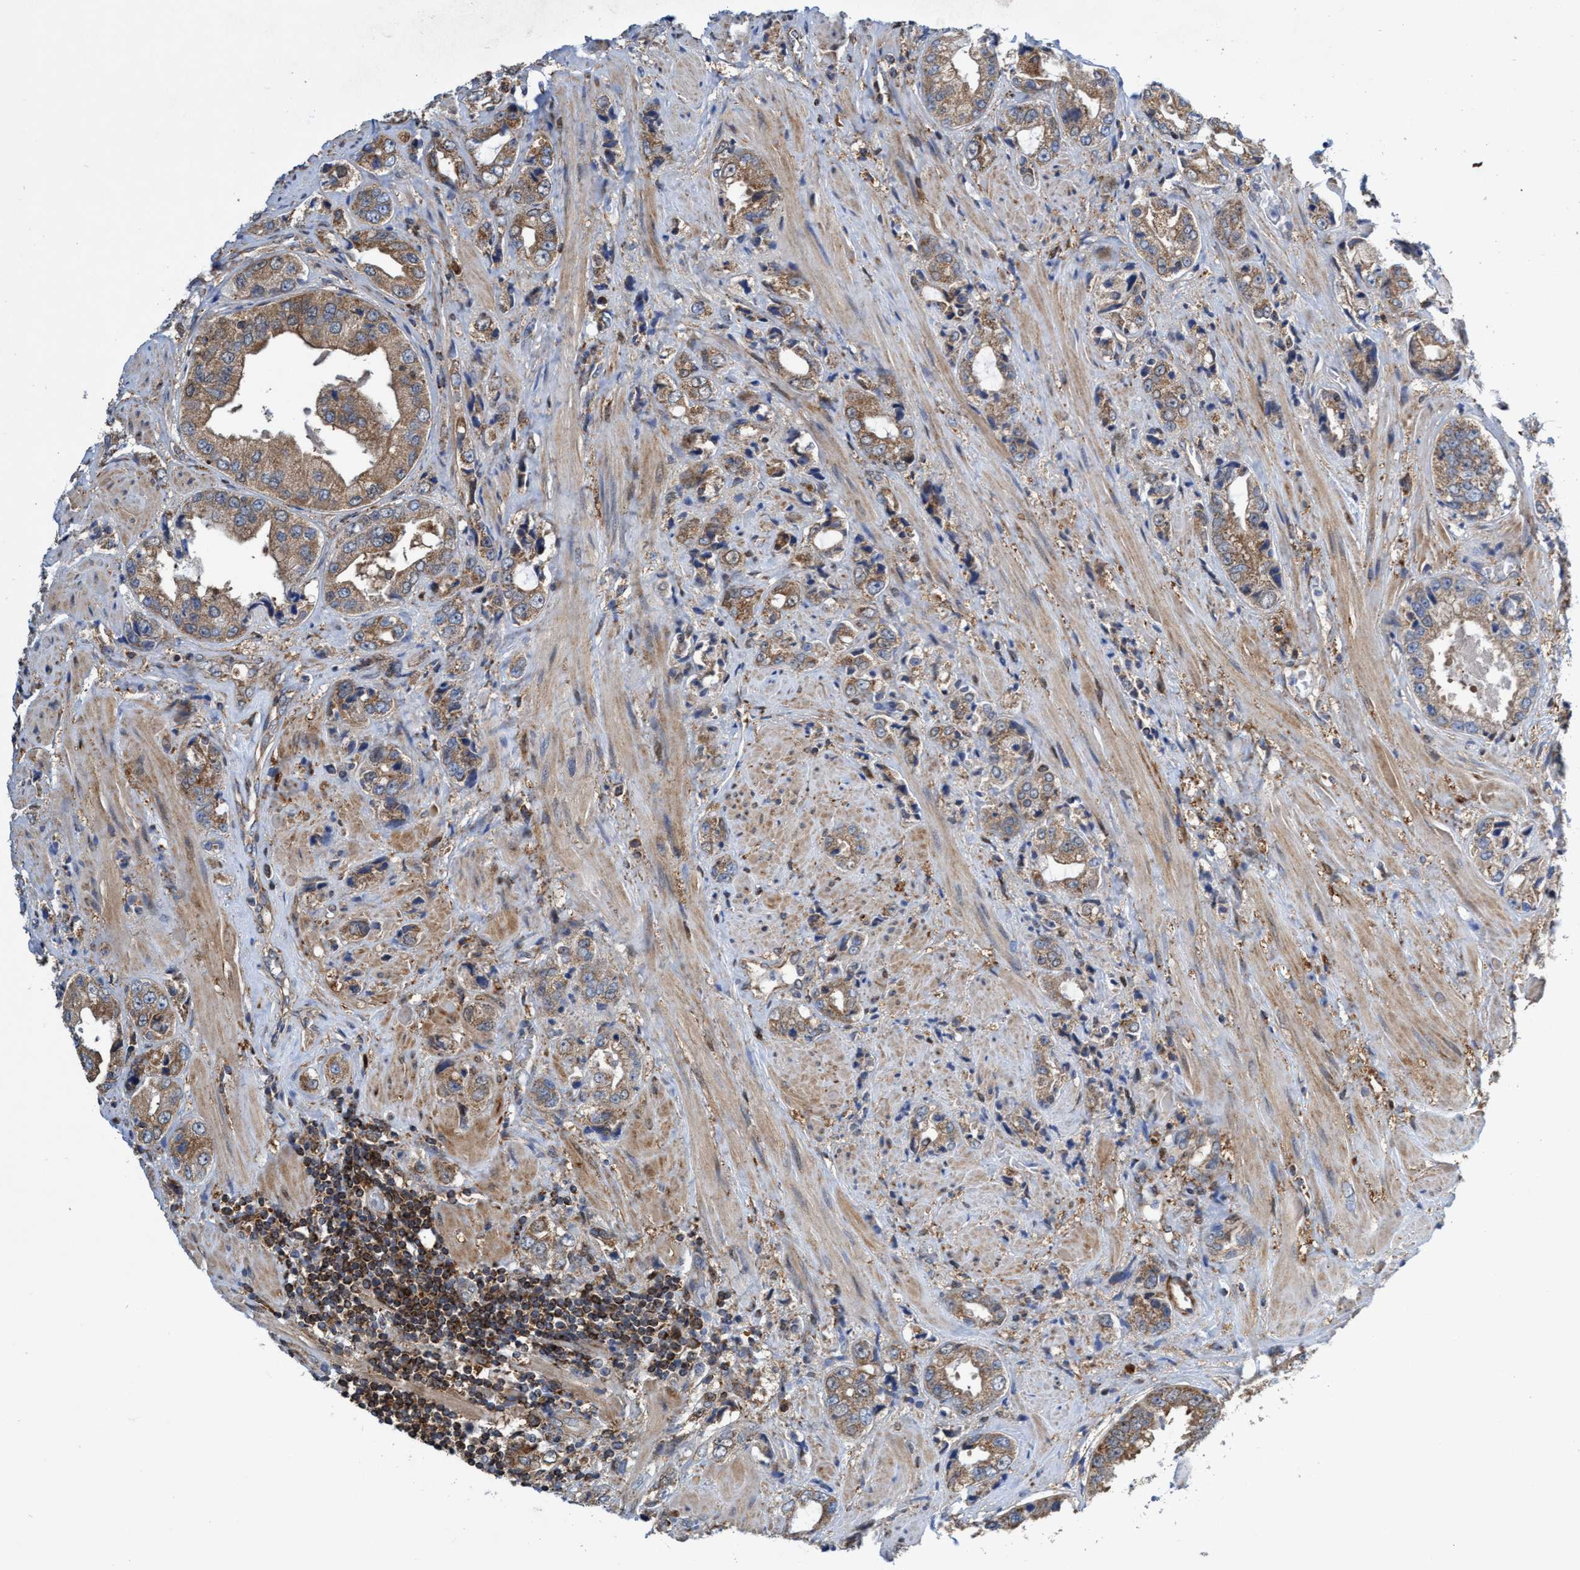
{"staining": {"intensity": "moderate", "quantity": ">75%", "location": "cytoplasmic/membranous"}, "tissue": "prostate cancer", "cell_type": "Tumor cells", "image_type": "cancer", "snomed": [{"axis": "morphology", "description": "Adenocarcinoma, High grade"}, {"axis": "topography", "description": "Prostate"}], "caption": "This is a micrograph of IHC staining of adenocarcinoma (high-grade) (prostate), which shows moderate expression in the cytoplasmic/membranous of tumor cells.", "gene": "CRYZ", "patient": {"sex": "male", "age": 61}}